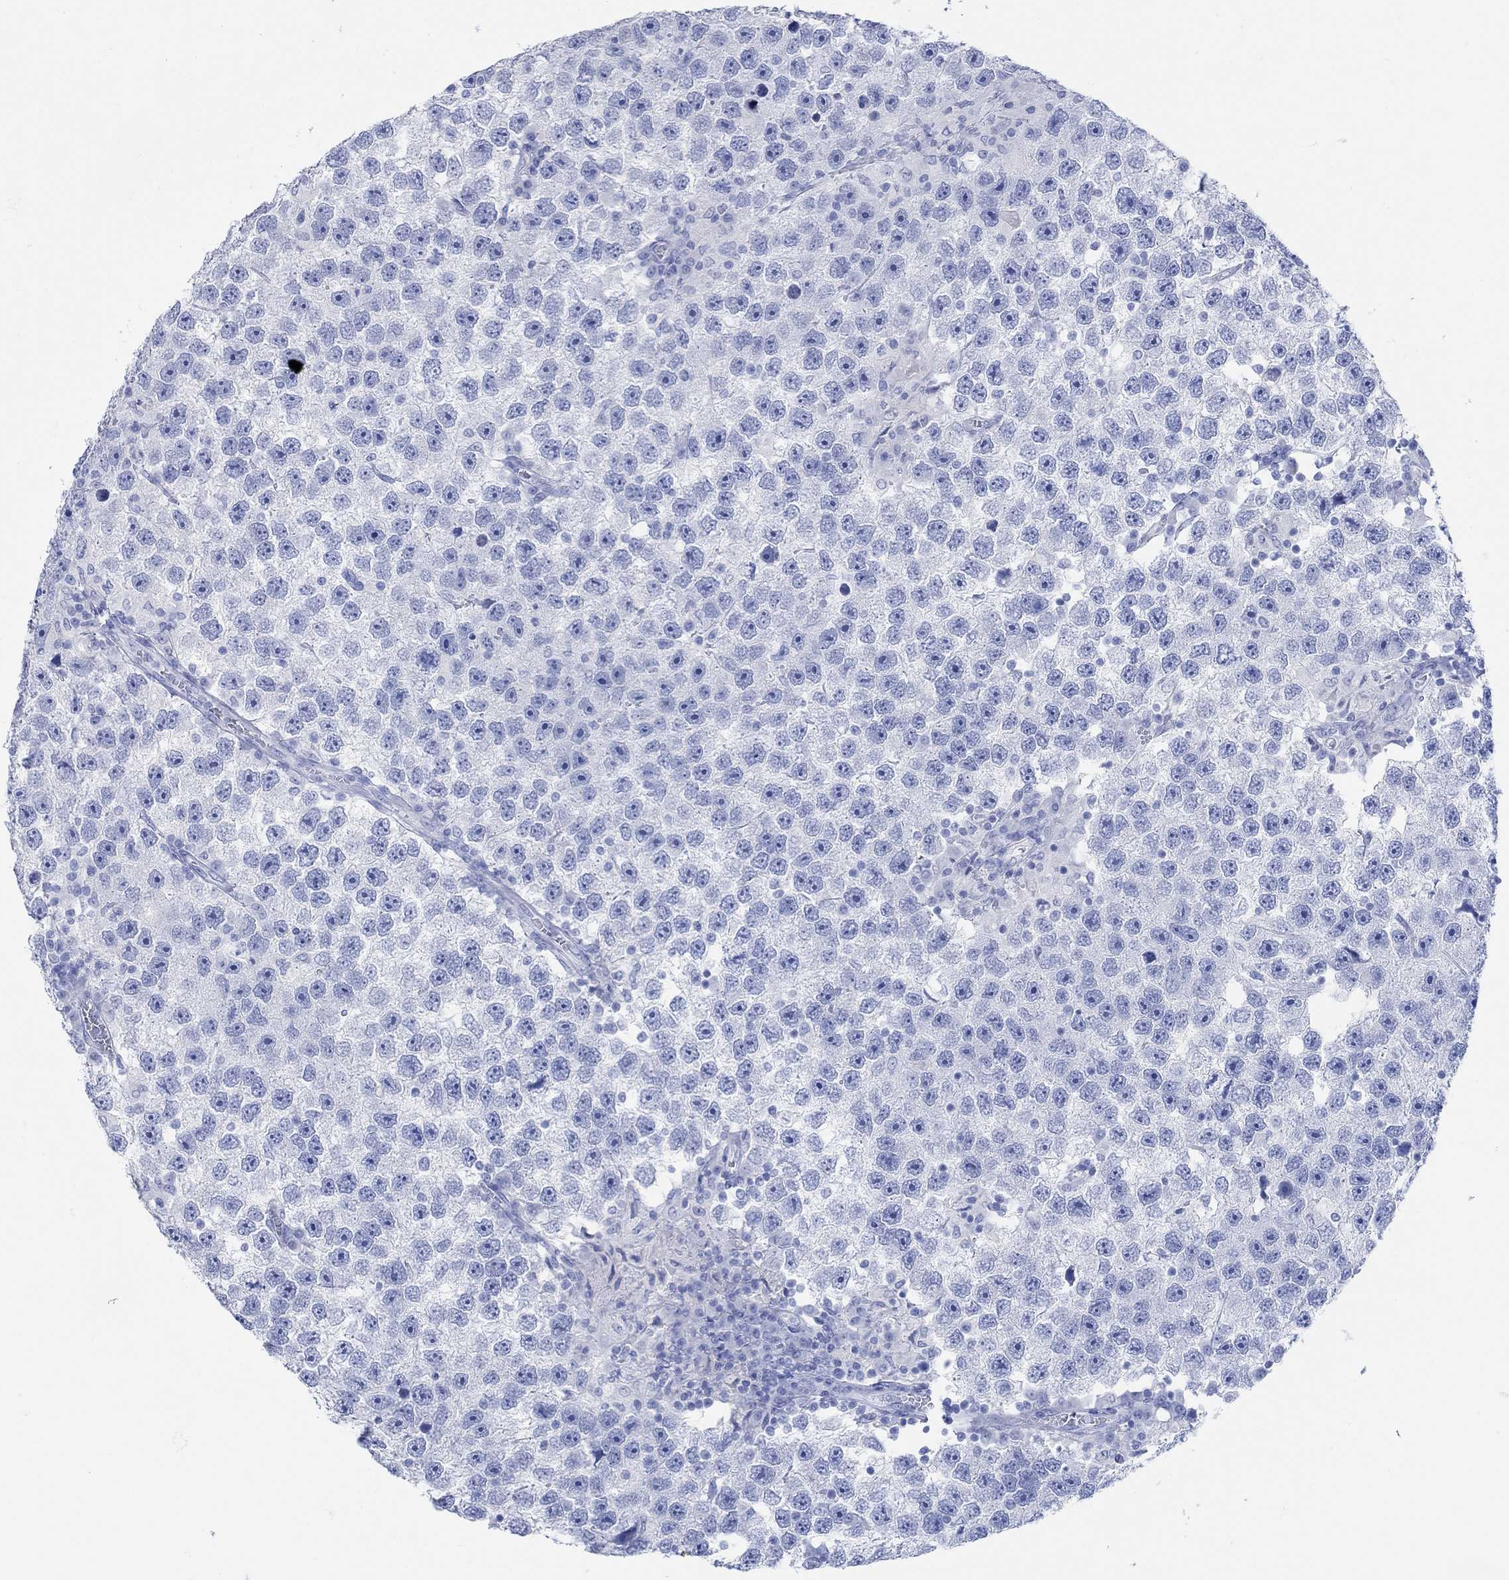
{"staining": {"intensity": "negative", "quantity": "none", "location": "none"}, "tissue": "testis cancer", "cell_type": "Tumor cells", "image_type": "cancer", "snomed": [{"axis": "morphology", "description": "Seminoma, NOS"}, {"axis": "topography", "description": "Testis"}], "caption": "DAB (3,3'-diaminobenzidine) immunohistochemical staining of testis cancer (seminoma) shows no significant positivity in tumor cells. (DAB (3,3'-diaminobenzidine) immunohistochemistry (IHC) with hematoxylin counter stain).", "gene": "AK8", "patient": {"sex": "male", "age": 26}}